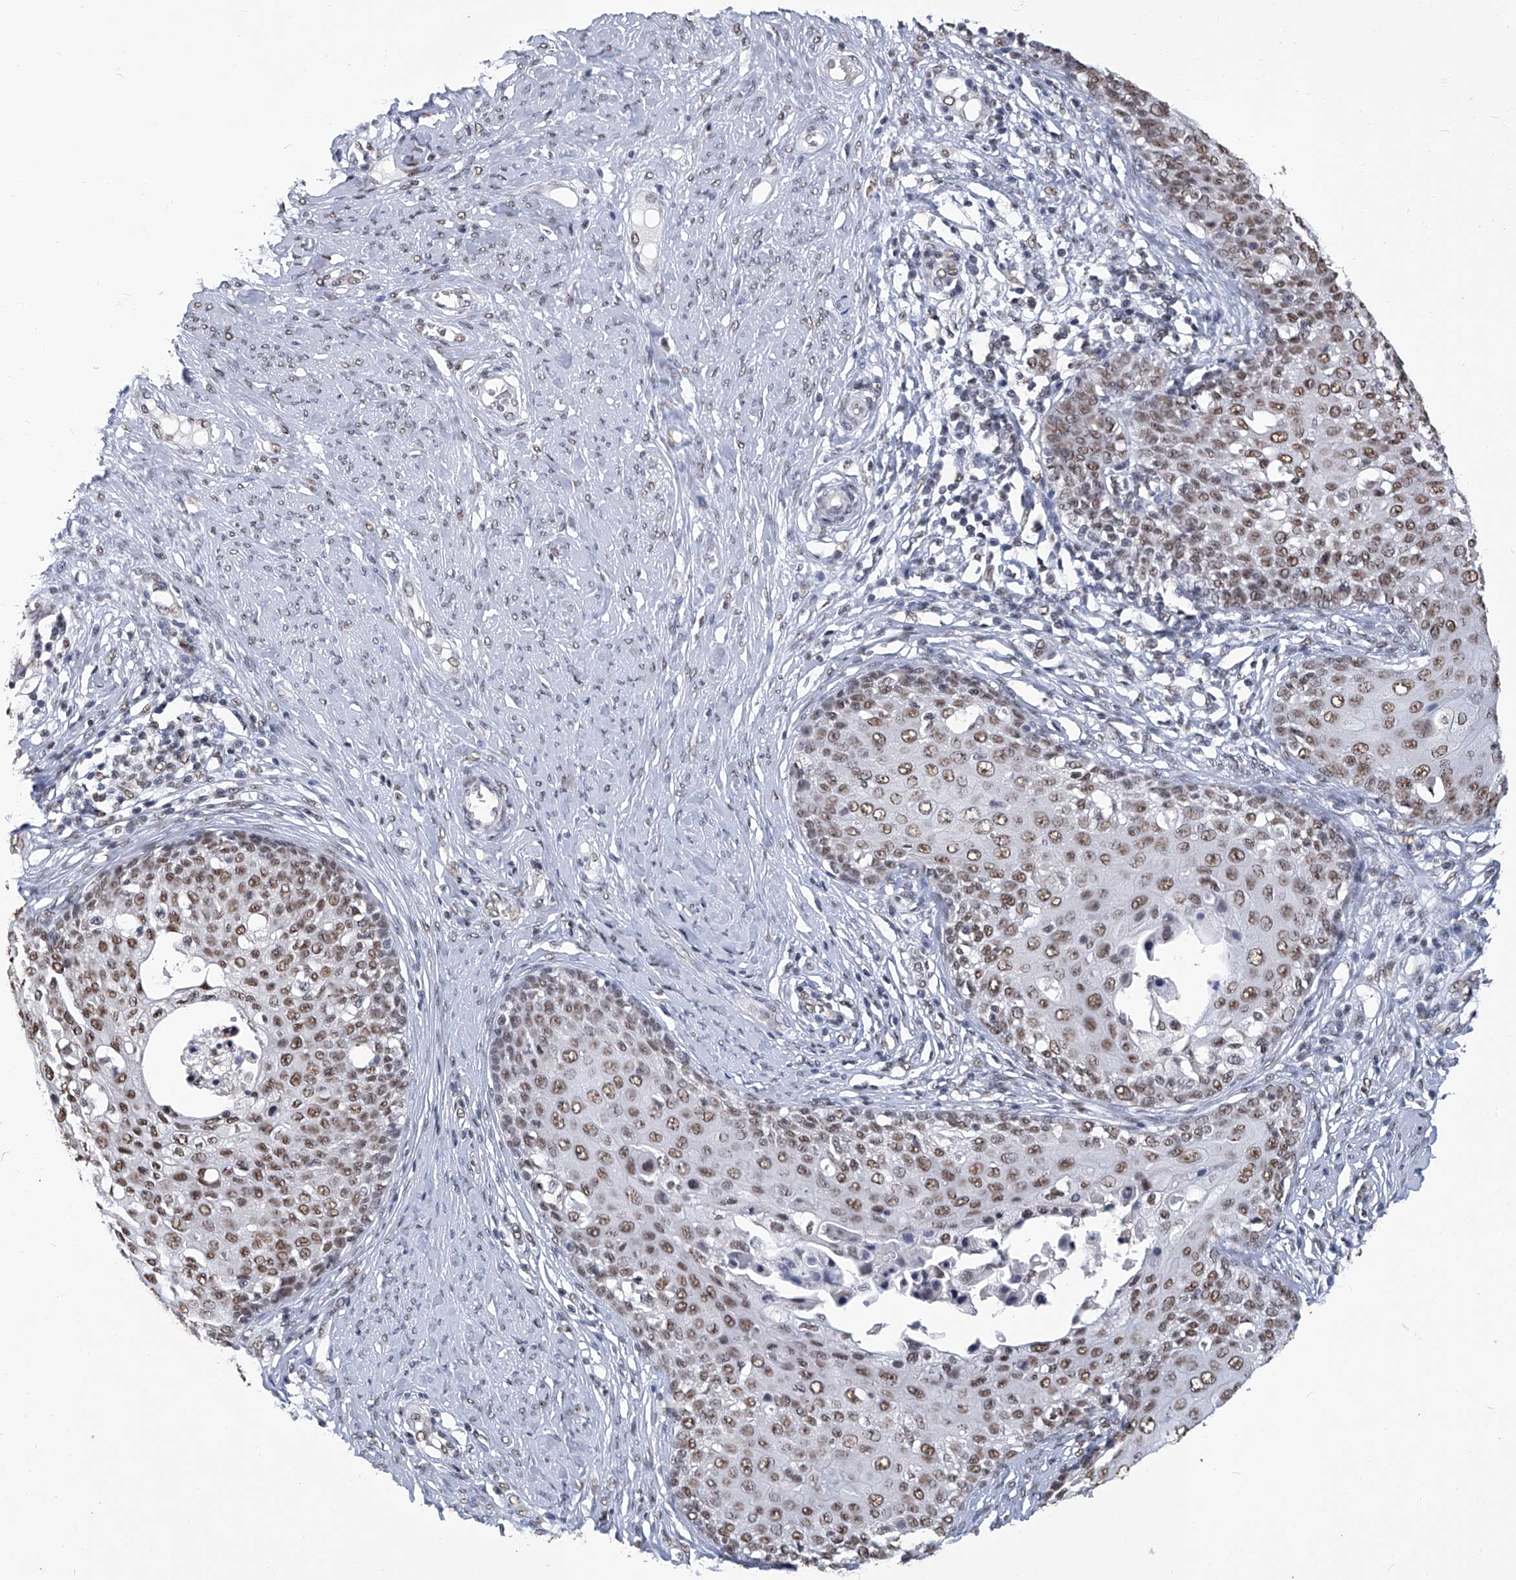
{"staining": {"intensity": "moderate", "quantity": ">75%", "location": "nuclear"}, "tissue": "cervical cancer", "cell_type": "Tumor cells", "image_type": "cancer", "snomed": [{"axis": "morphology", "description": "Squamous cell carcinoma, NOS"}, {"axis": "morphology", "description": "Adenocarcinoma, NOS"}, {"axis": "topography", "description": "Cervix"}], "caption": "A high-resolution histopathology image shows immunohistochemistry staining of cervical adenocarcinoma, which exhibits moderate nuclear expression in approximately >75% of tumor cells. (DAB = brown stain, brightfield microscopy at high magnification).", "gene": "HBP1", "patient": {"sex": "female", "age": 52}}